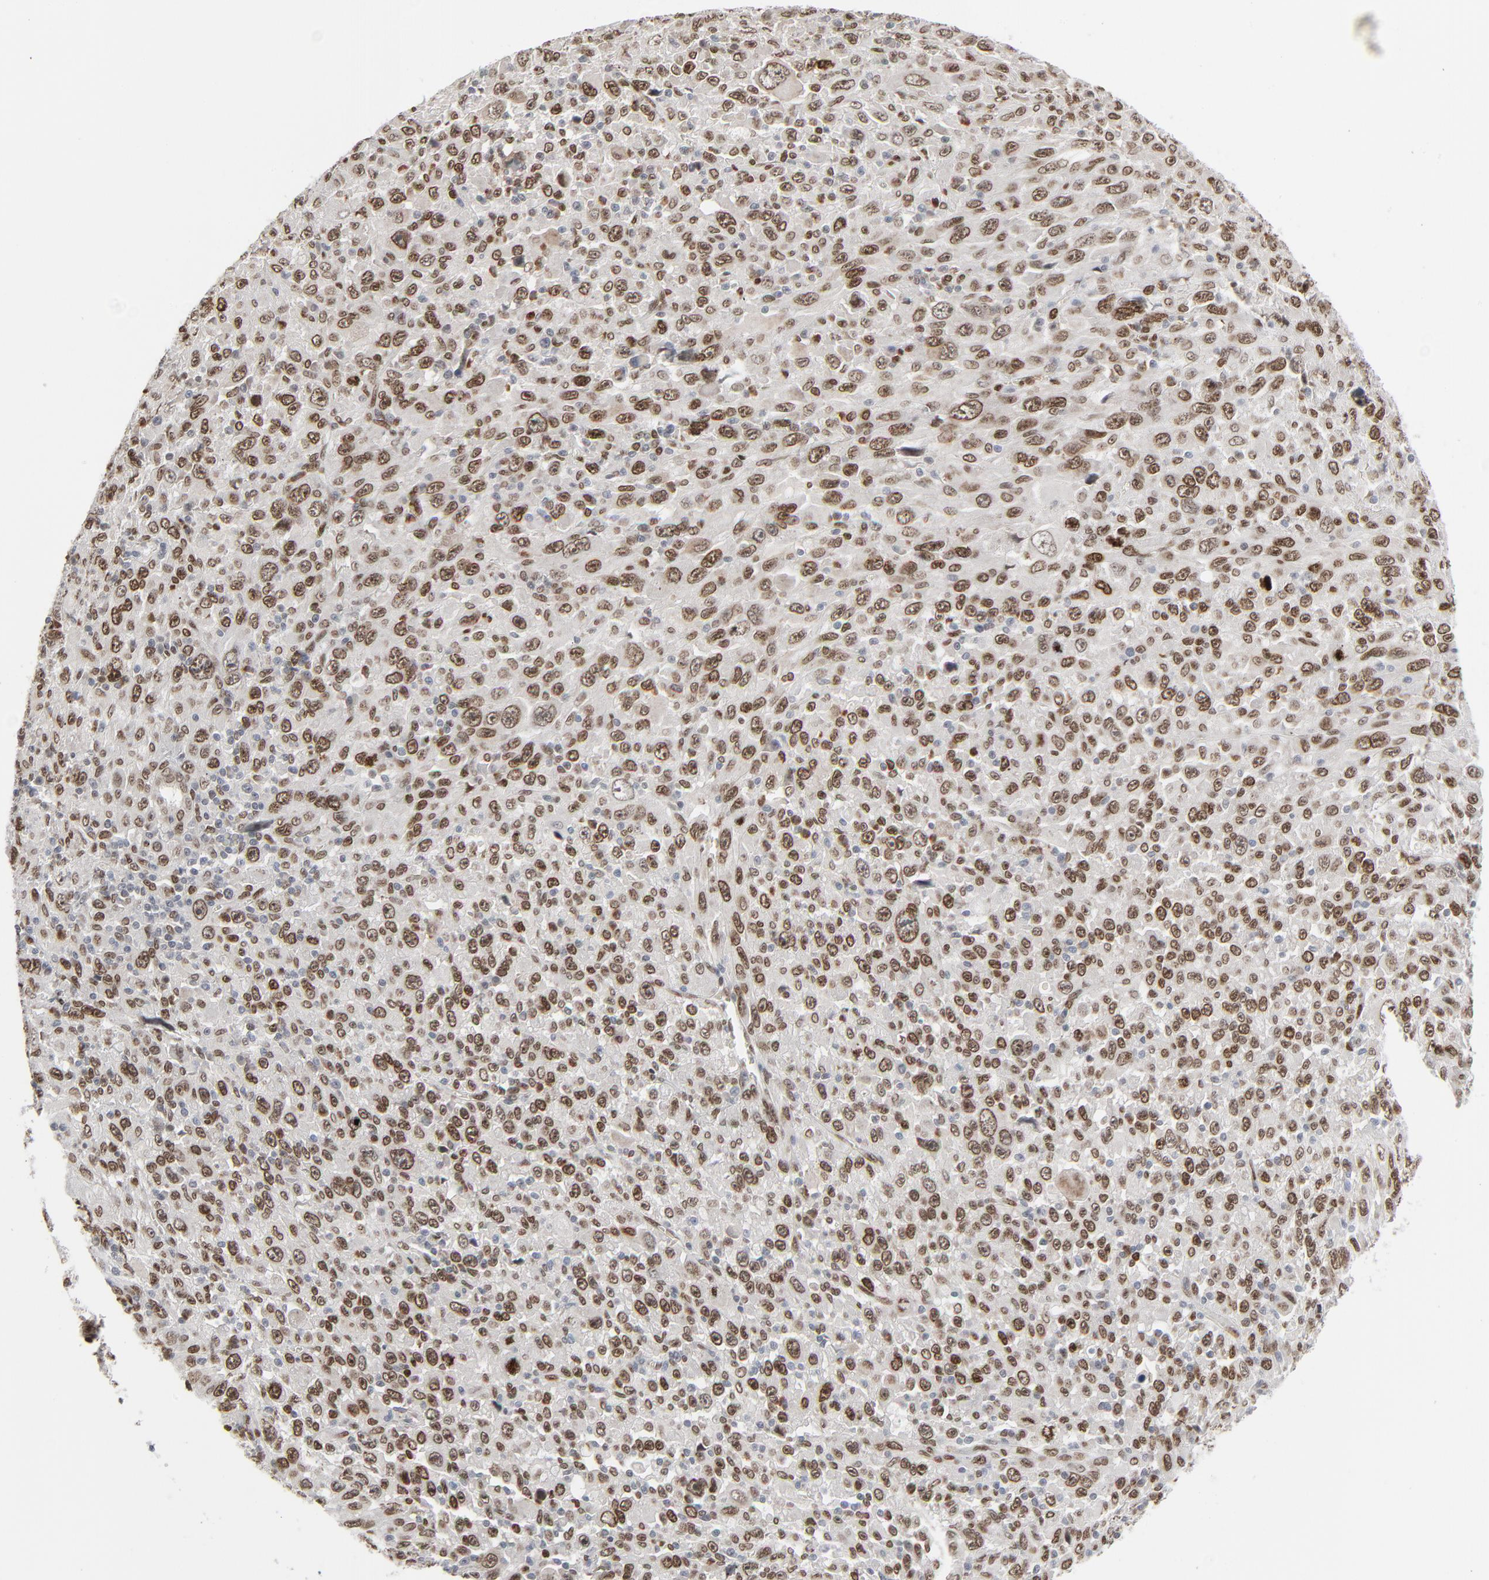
{"staining": {"intensity": "strong", "quantity": ">75%", "location": "nuclear"}, "tissue": "melanoma", "cell_type": "Tumor cells", "image_type": "cancer", "snomed": [{"axis": "morphology", "description": "Malignant melanoma, Metastatic site"}, {"axis": "topography", "description": "Skin"}], "caption": "The micrograph shows immunohistochemical staining of malignant melanoma (metastatic site). There is strong nuclear staining is seen in approximately >75% of tumor cells. The staining was performed using DAB (3,3'-diaminobenzidine), with brown indicating positive protein expression. Nuclei are stained blue with hematoxylin.", "gene": "CUX1", "patient": {"sex": "female", "age": 56}}